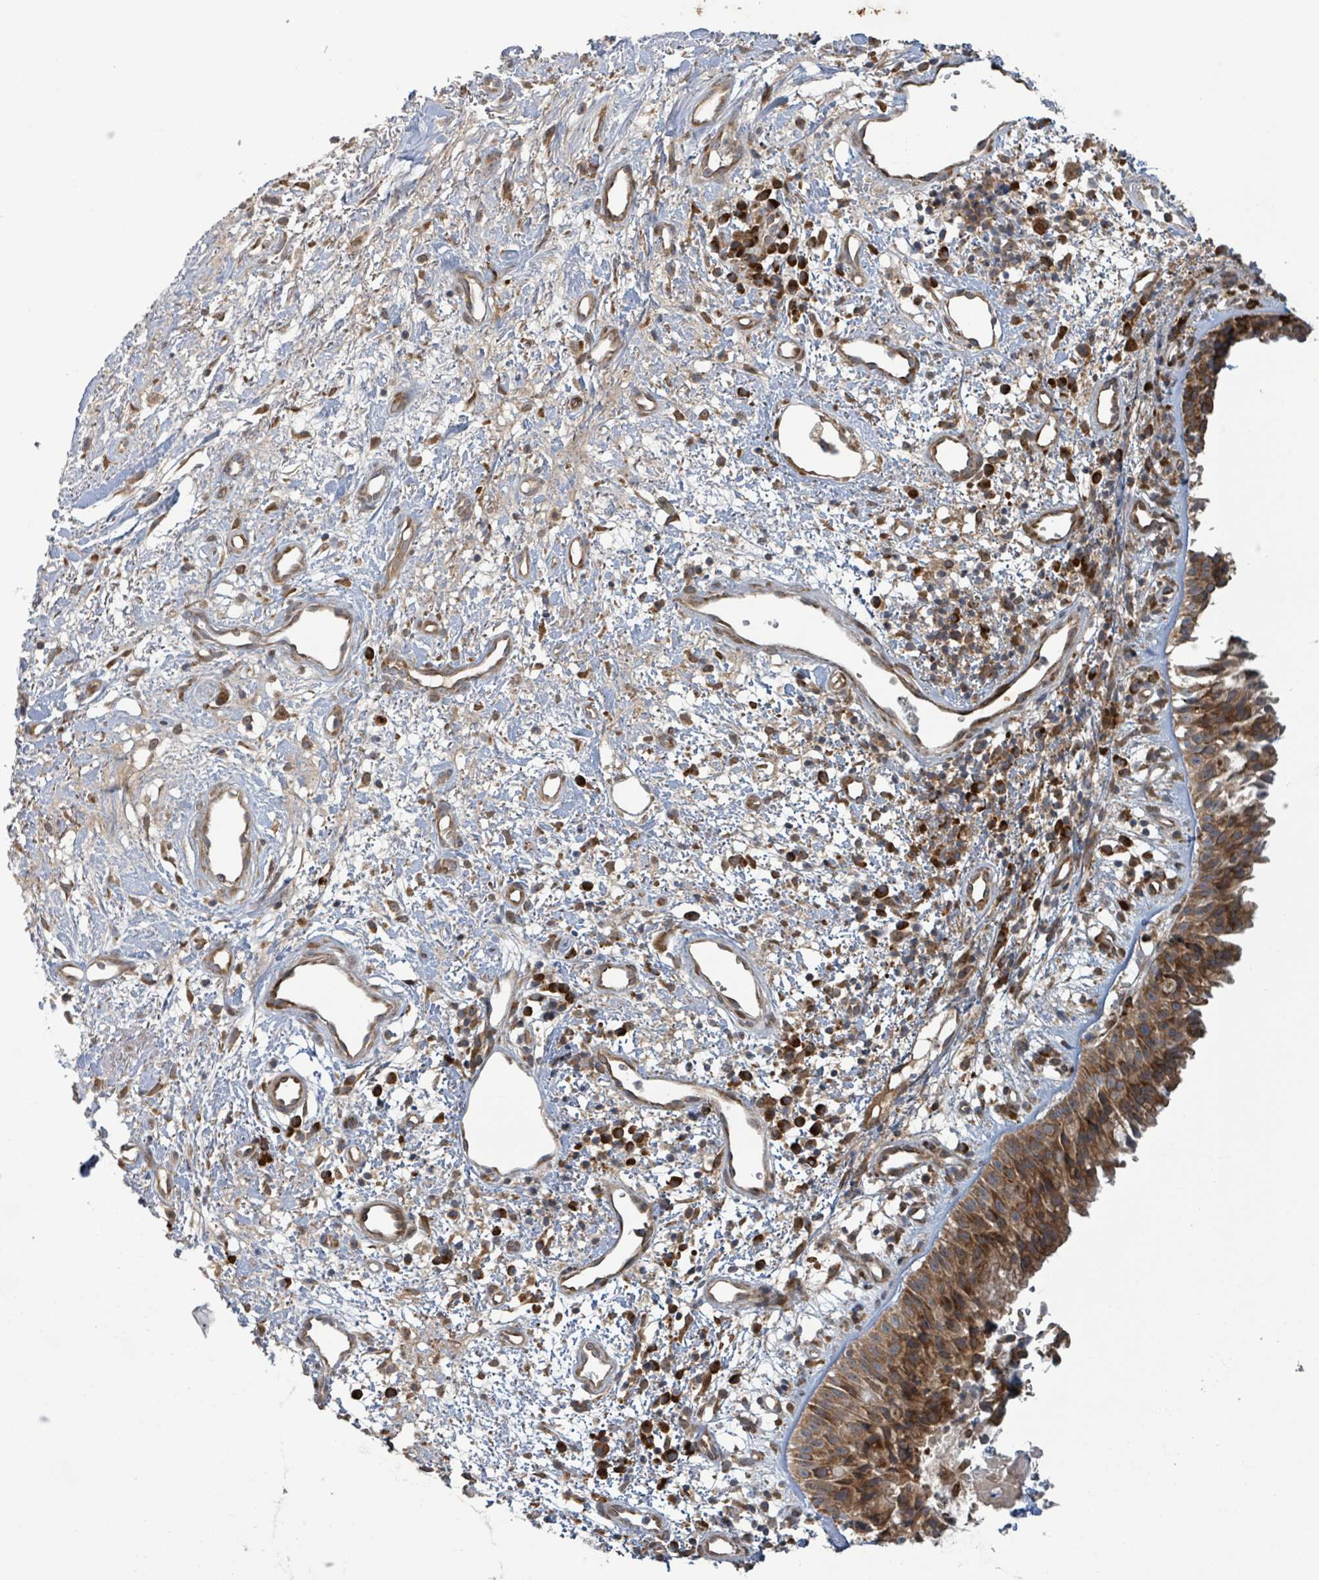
{"staining": {"intensity": "strong", "quantity": ">75%", "location": "cytoplasmic/membranous"}, "tissue": "nasopharynx", "cell_type": "Respiratory epithelial cells", "image_type": "normal", "snomed": [{"axis": "morphology", "description": "Normal tissue, NOS"}, {"axis": "topography", "description": "Cartilage tissue"}, {"axis": "topography", "description": "Nasopharynx"}, {"axis": "topography", "description": "Thyroid gland"}], "caption": "High-power microscopy captured an IHC micrograph of benign nasopharynx, revealing strong cytoplasmic/membranous expression in about >75% of respiratory epithelial cells.", "gene": "OR51E1", "patient": {"sex": "male", "age": 63}}